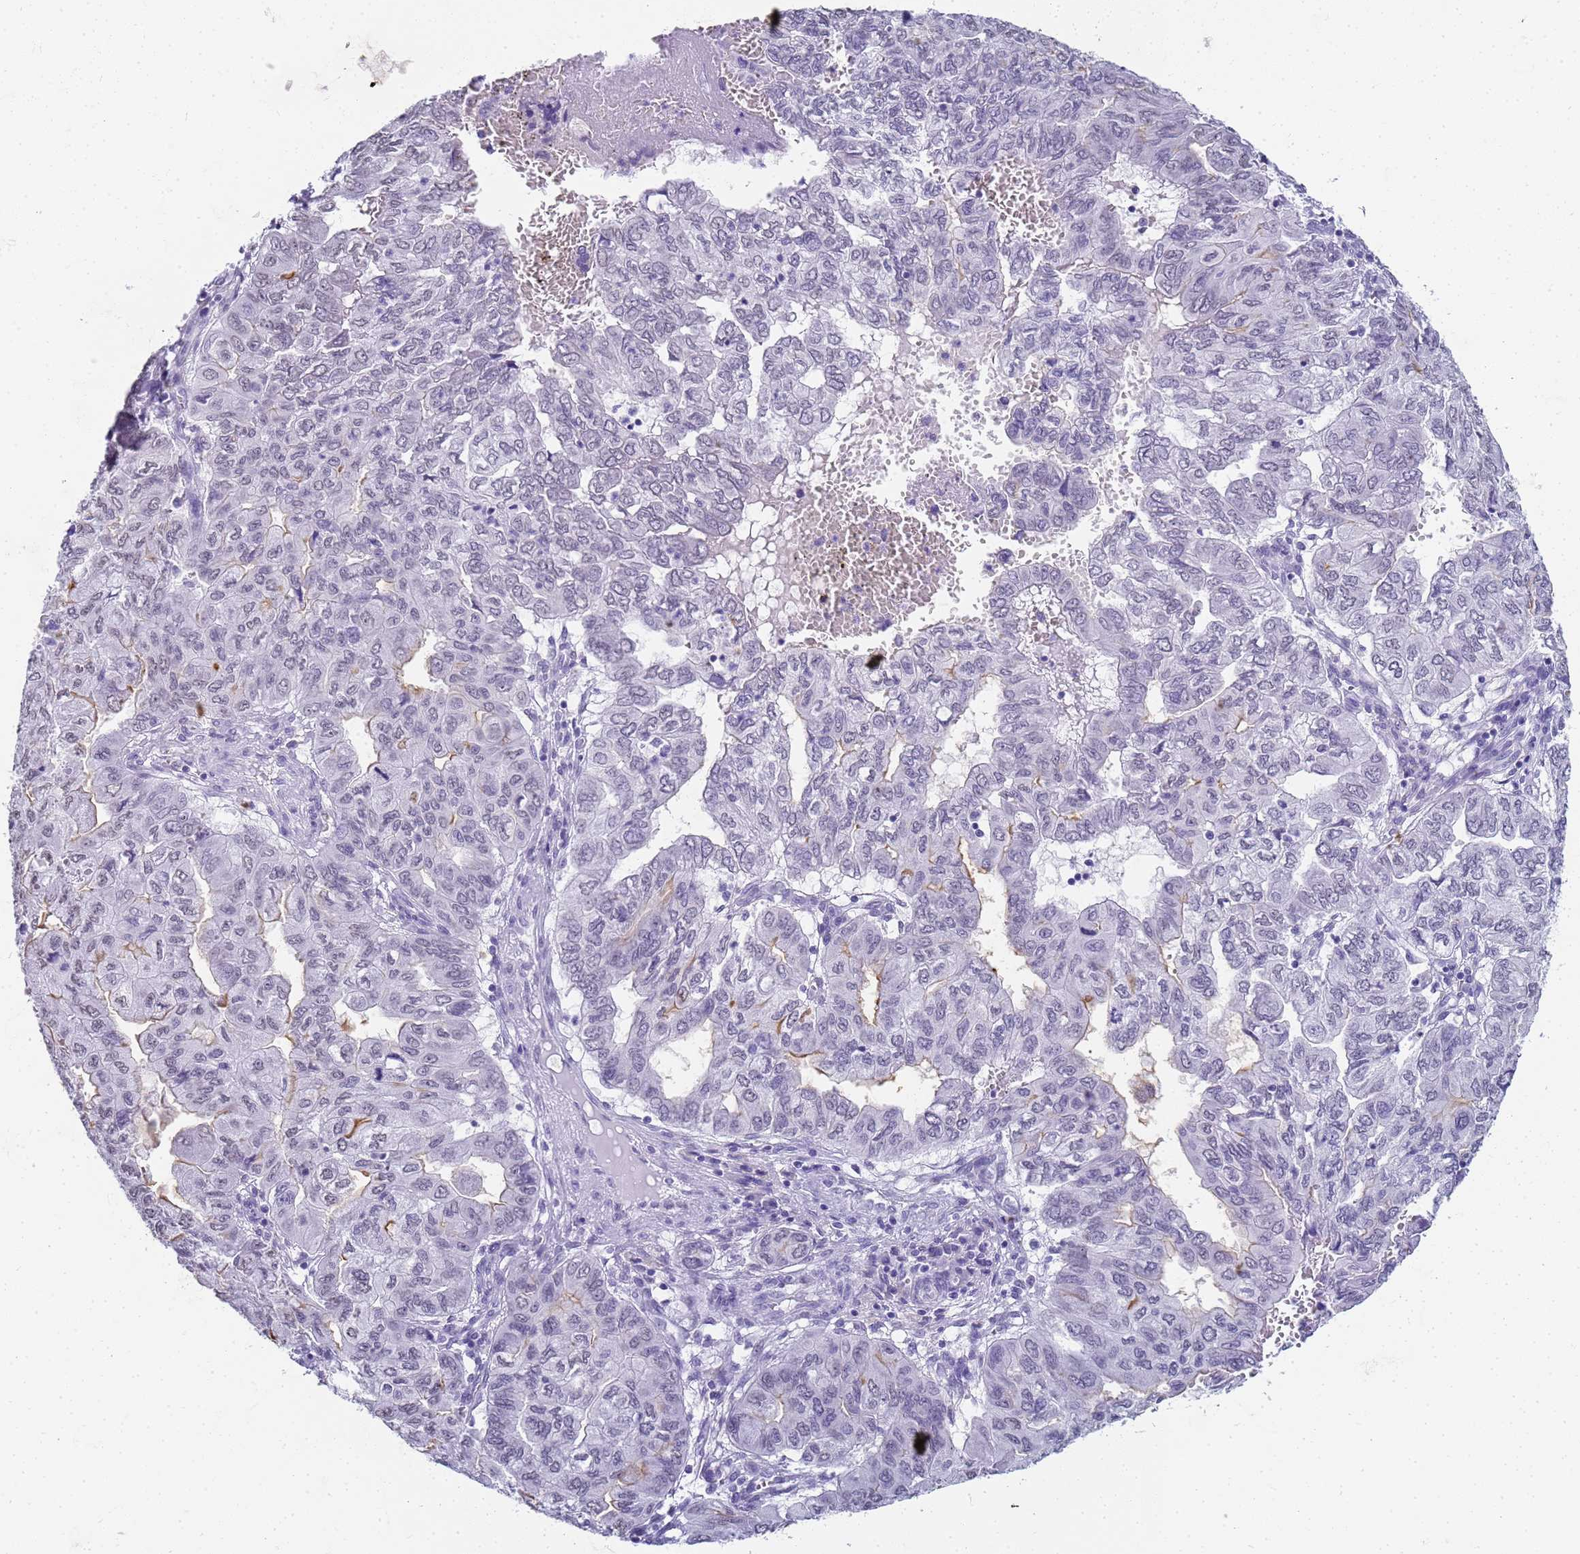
{"staining": {"intensity": "moderate", "quantity": "<25%", "location": "cytoplasmic/membranous"}, "tissue": "pancreatic cancer", "cell_type": "Tumor cells", "image_type": "cancer", "snomed": [{"axis": "morphology", "description": "Adenocarcinoma, NOS"}, {"axis": "topography", "description": "Pancreas"}], "caption": "Pancreatic cancer (adenocarcinoma) was stained to show a protein in brown. There is low levels of moderate cytoplasmic/membranous staining in about <25% of tumor cells. Using DAB (brown) and hematoxylin (blue) stains, captured at high magnification using brightfield microscopy.", "gene": "SLC7A9", "patient": {"sex": "male", "age": 51}}